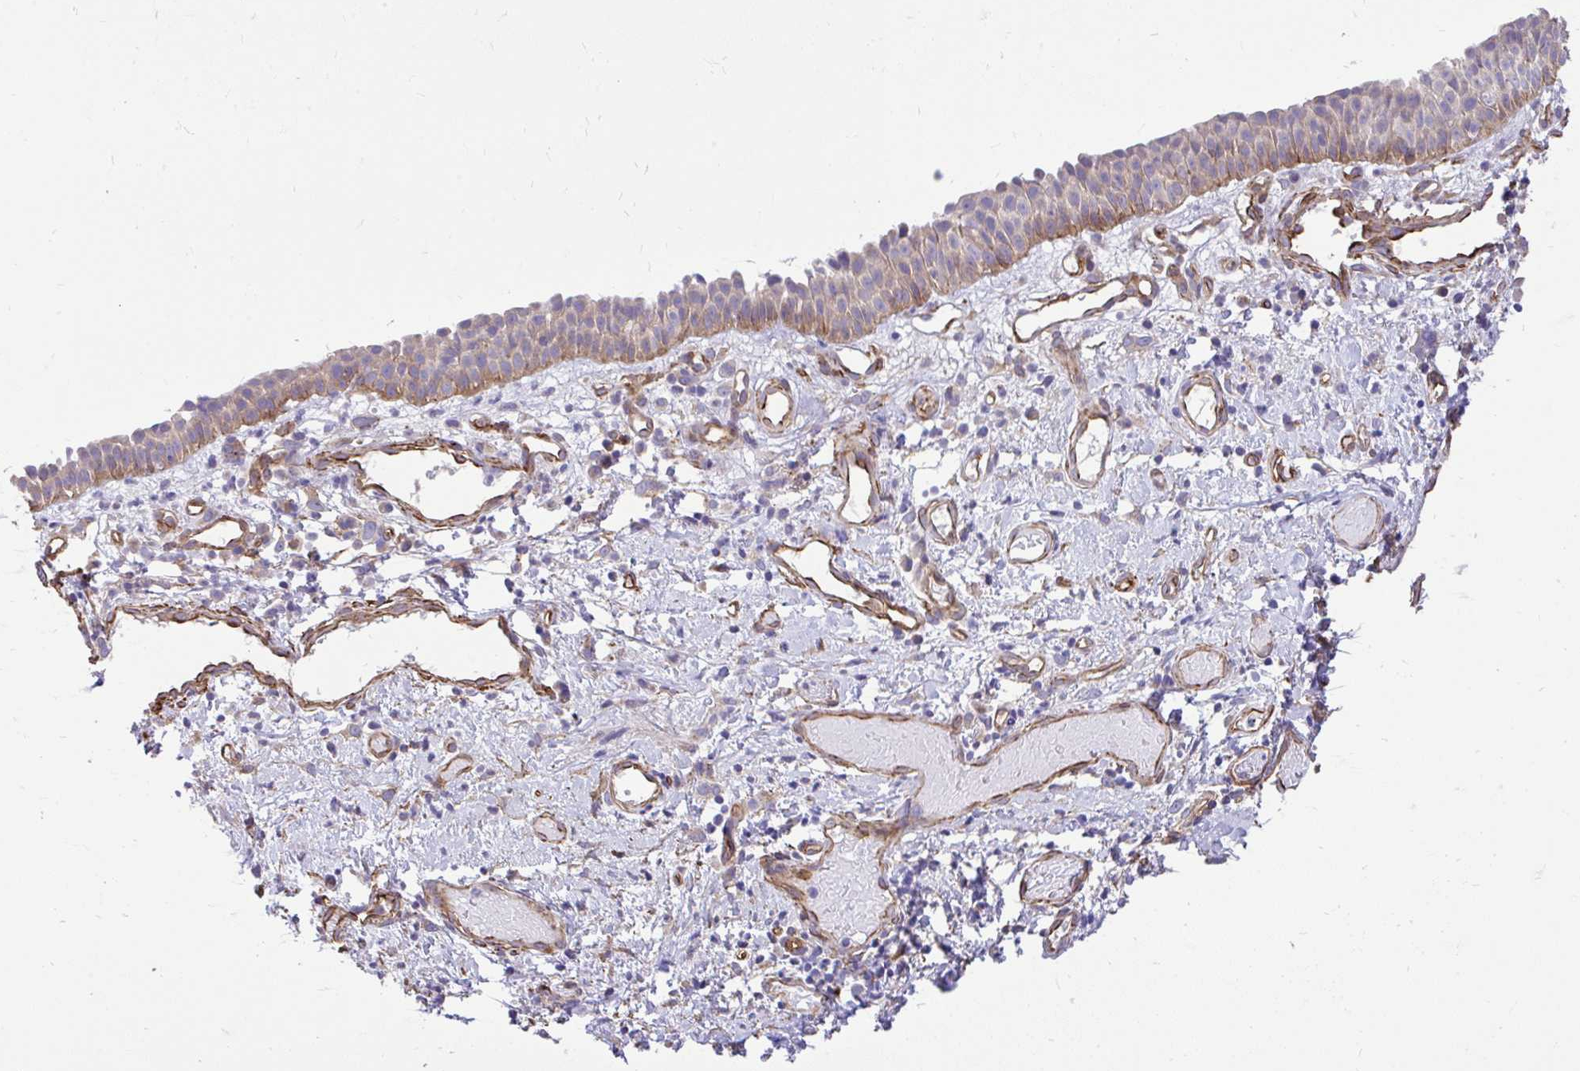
{"staining": {"intensity": "moderate", "quantity": "25%-75%", "location": "cytoplasmic/membranous"}, "tissue": "nasopharynx", "cell_type": "Respiratory epithelial cells", "image_type": "normal", "snomed": [{"axis": "morphology", "description": "Normal tissue, NOS"}, {"axis": "morphology", "description": "Inflammation, NOS"}, {"axis": "topography", "description": "Nasopharynx"}], "caption": "The photomicrograph shows a brown stain indicating the presence of a protein in the cytoplasmic/membranous of respiratory epithelial cells in nasopharynx.", "gene": "PTPRK", "patient": {"sex": "male", "age": 54}}